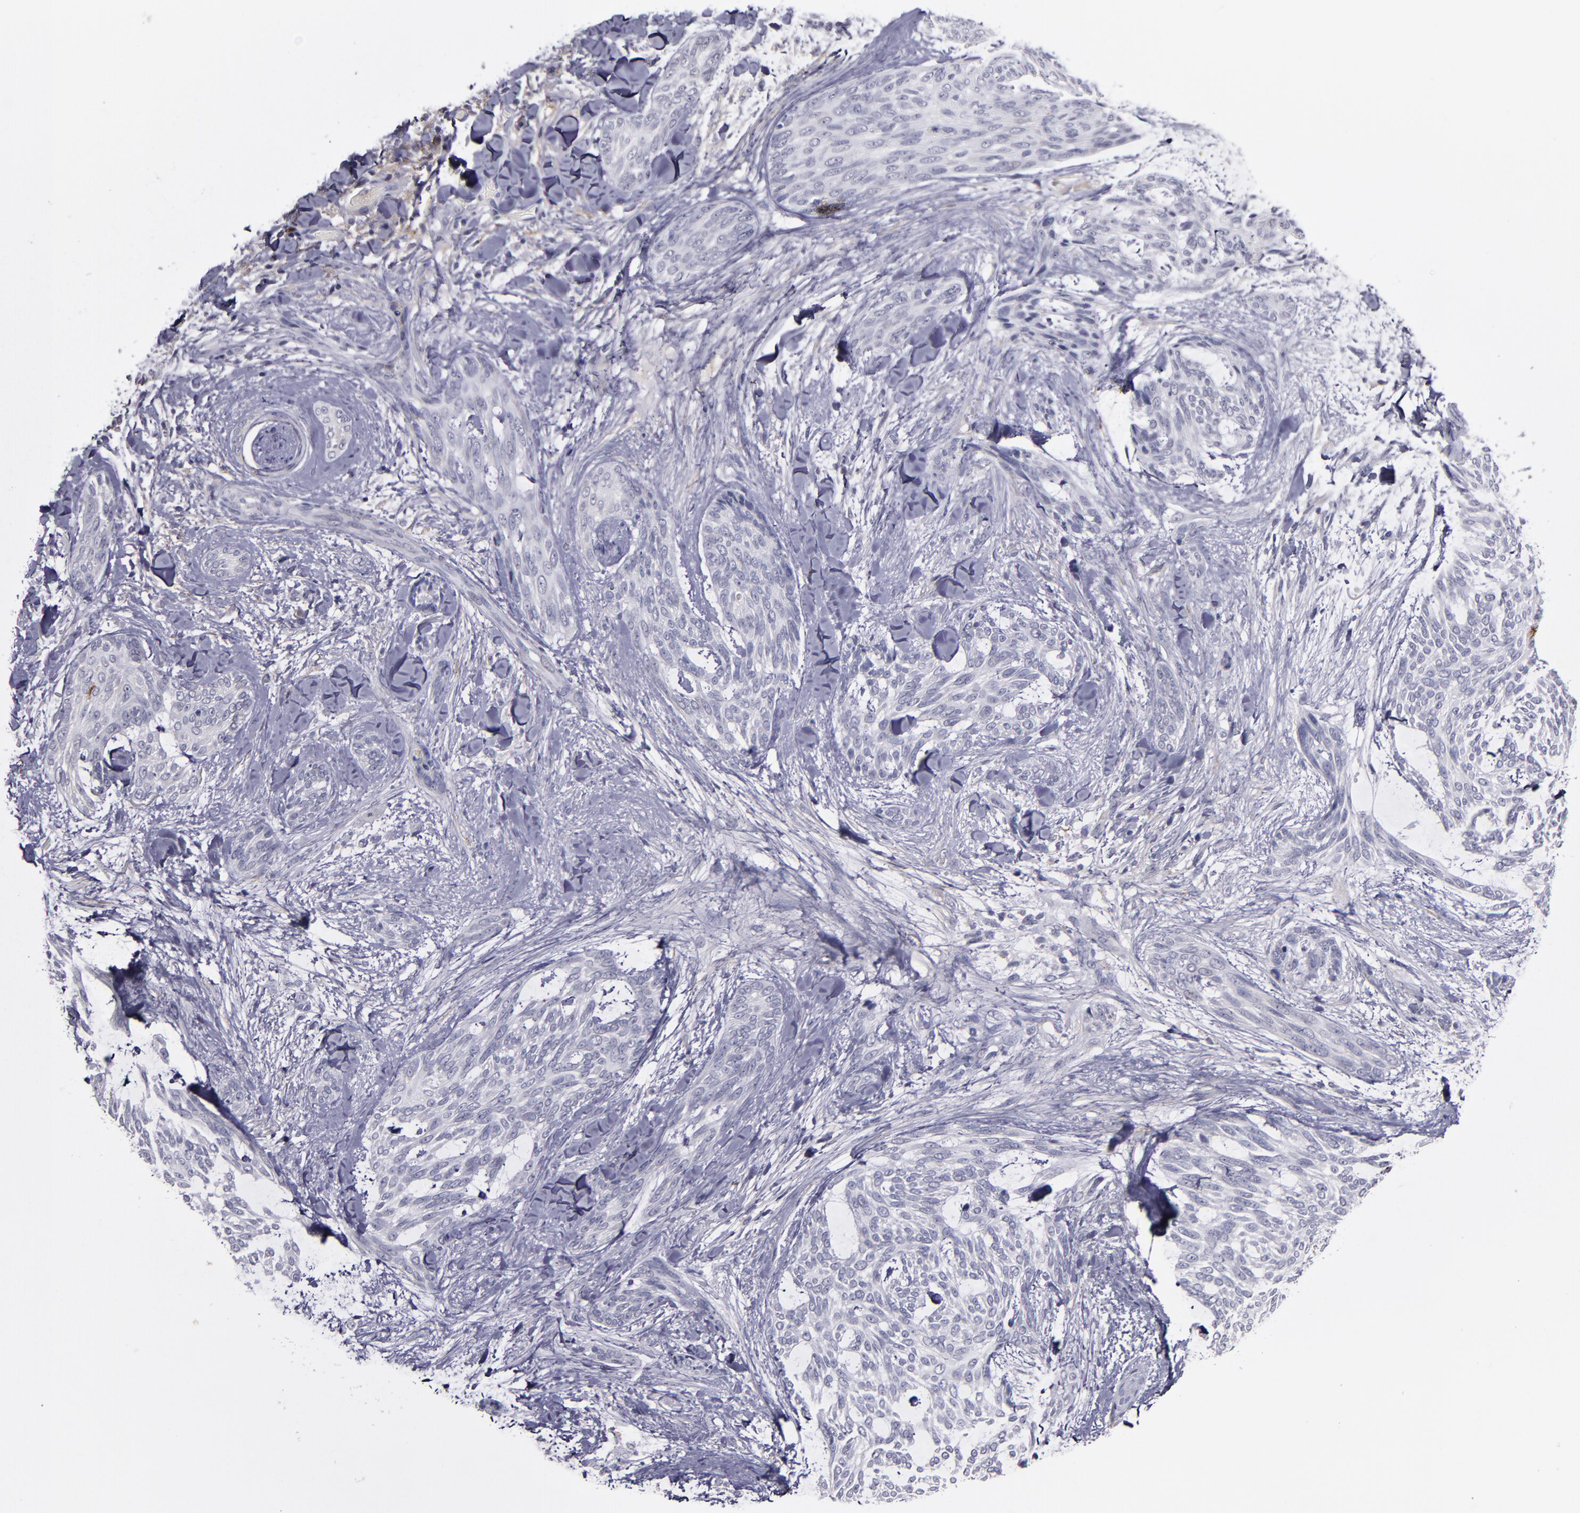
{"staining": {"intensity": "negative", "quantity": "none", "location": "none"}, "tissue": "skin cancer", "cell_type": "Tumor cells", "image_type": "cancer", "snomed": [{"axis": "morphology", "description": "Normal tissue, NOS"}, {"axis": "morphology", "description": "Basal cell carcinoma"}, {"axis": "topography", "description": "Skin"}], "caption": "High magnification brightfield microscopy of skin cancer (basal cell carcinoma) stained with DAB (brown) and counterstained with hematoxylin (blue): tumor cells show no significant positivity.", "gene": "MFGE8", "patient": {"sex": "female", "age": 71}}